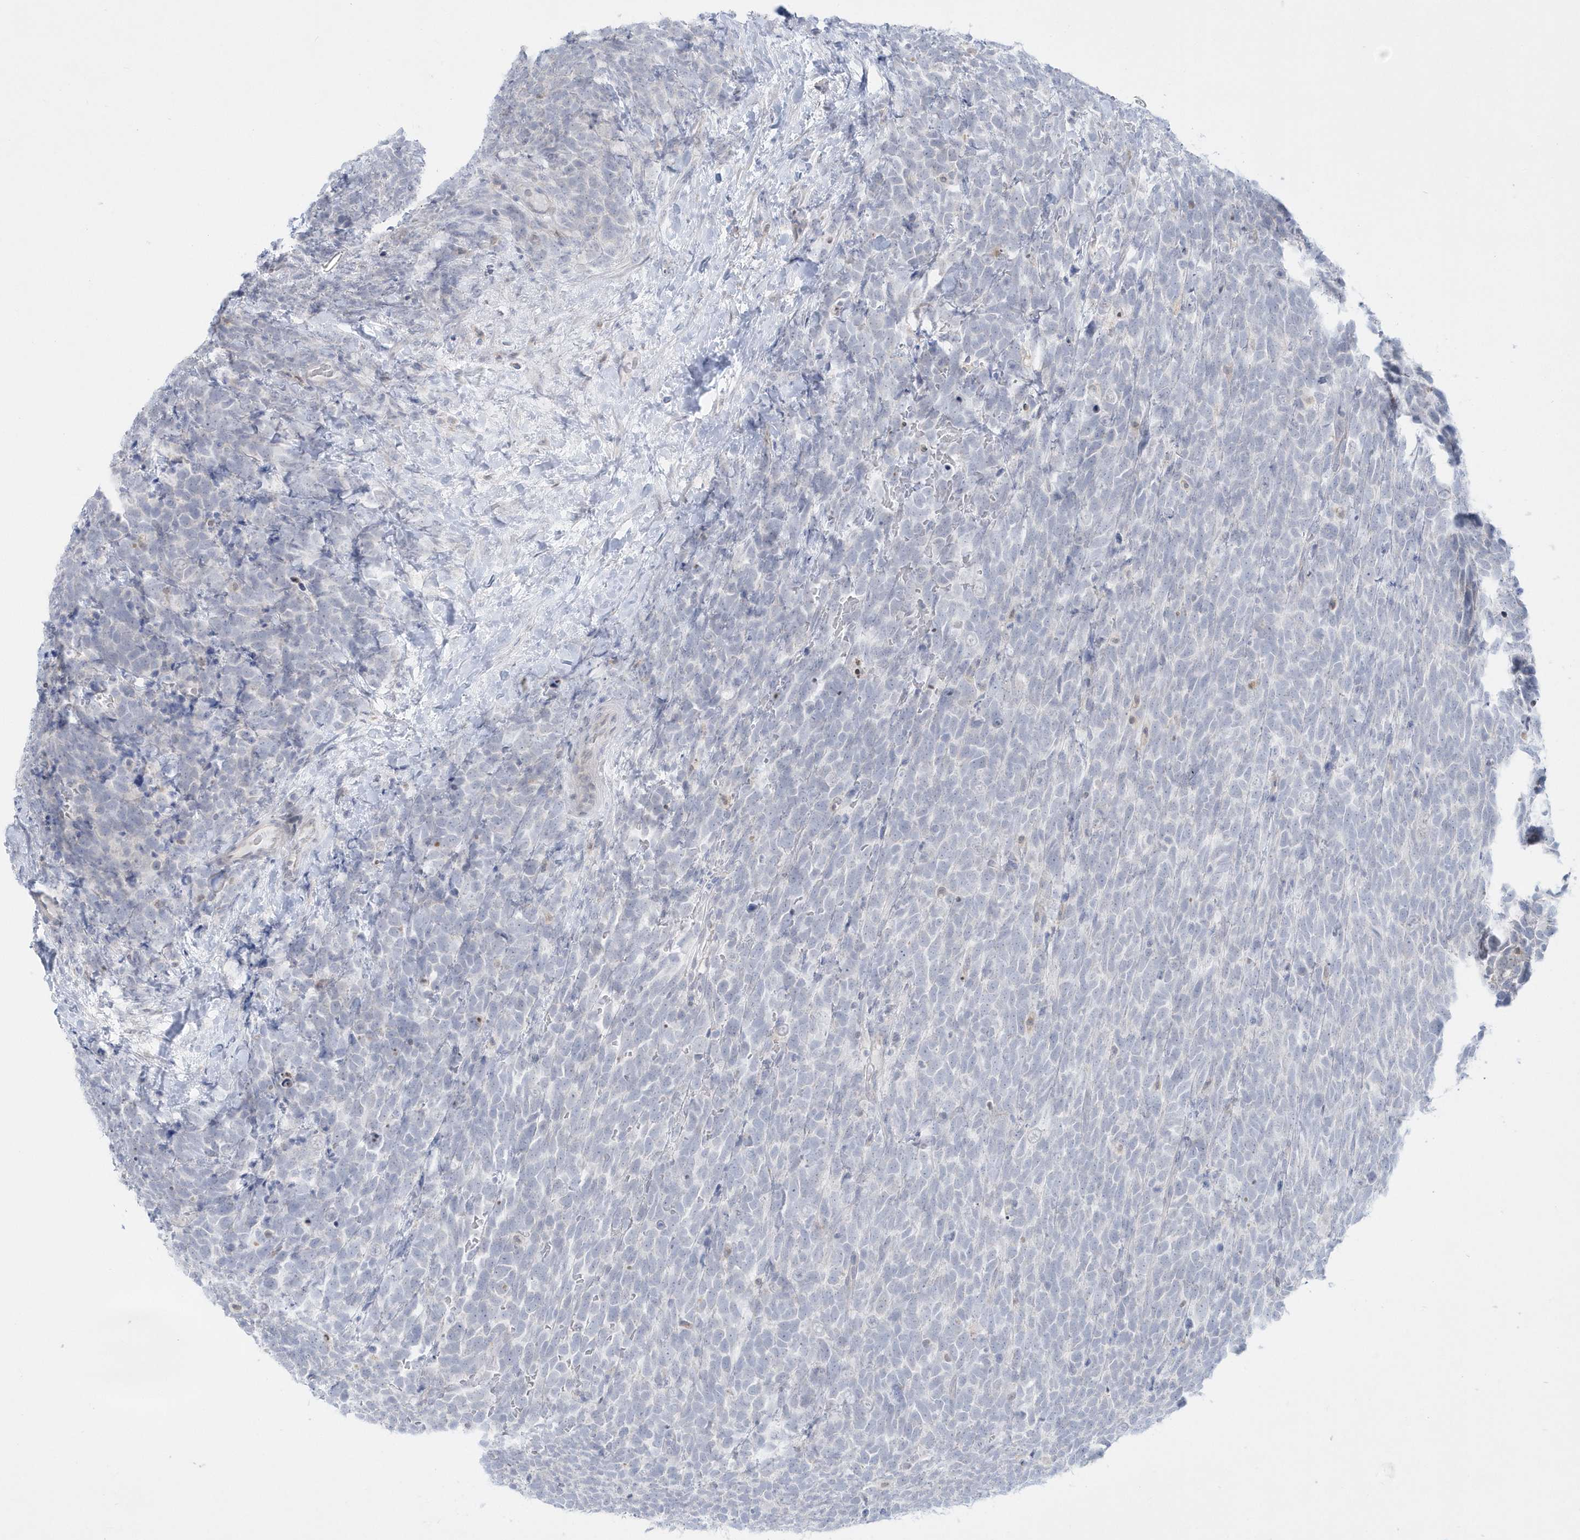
{"staining": {"intensity": "negative", "quantity": "none", "location": "none"}, "tissue": "urothelial cancer", "cell_type": "Tumor cells", "image_type": "cancer", "snomed": [{"axis": "morphology", "description": "Urothelial carcinoma, High grade"}, {"axis": "topography", "description": "Urinary bladder"}], "caption": "A high-resolution image shows immunohistochemistry staining of urothelial cancer, which reveals no significant expression in tumor cells.", "gene": "PCBD1", "patient": {"sex": "female", "age": 82}}